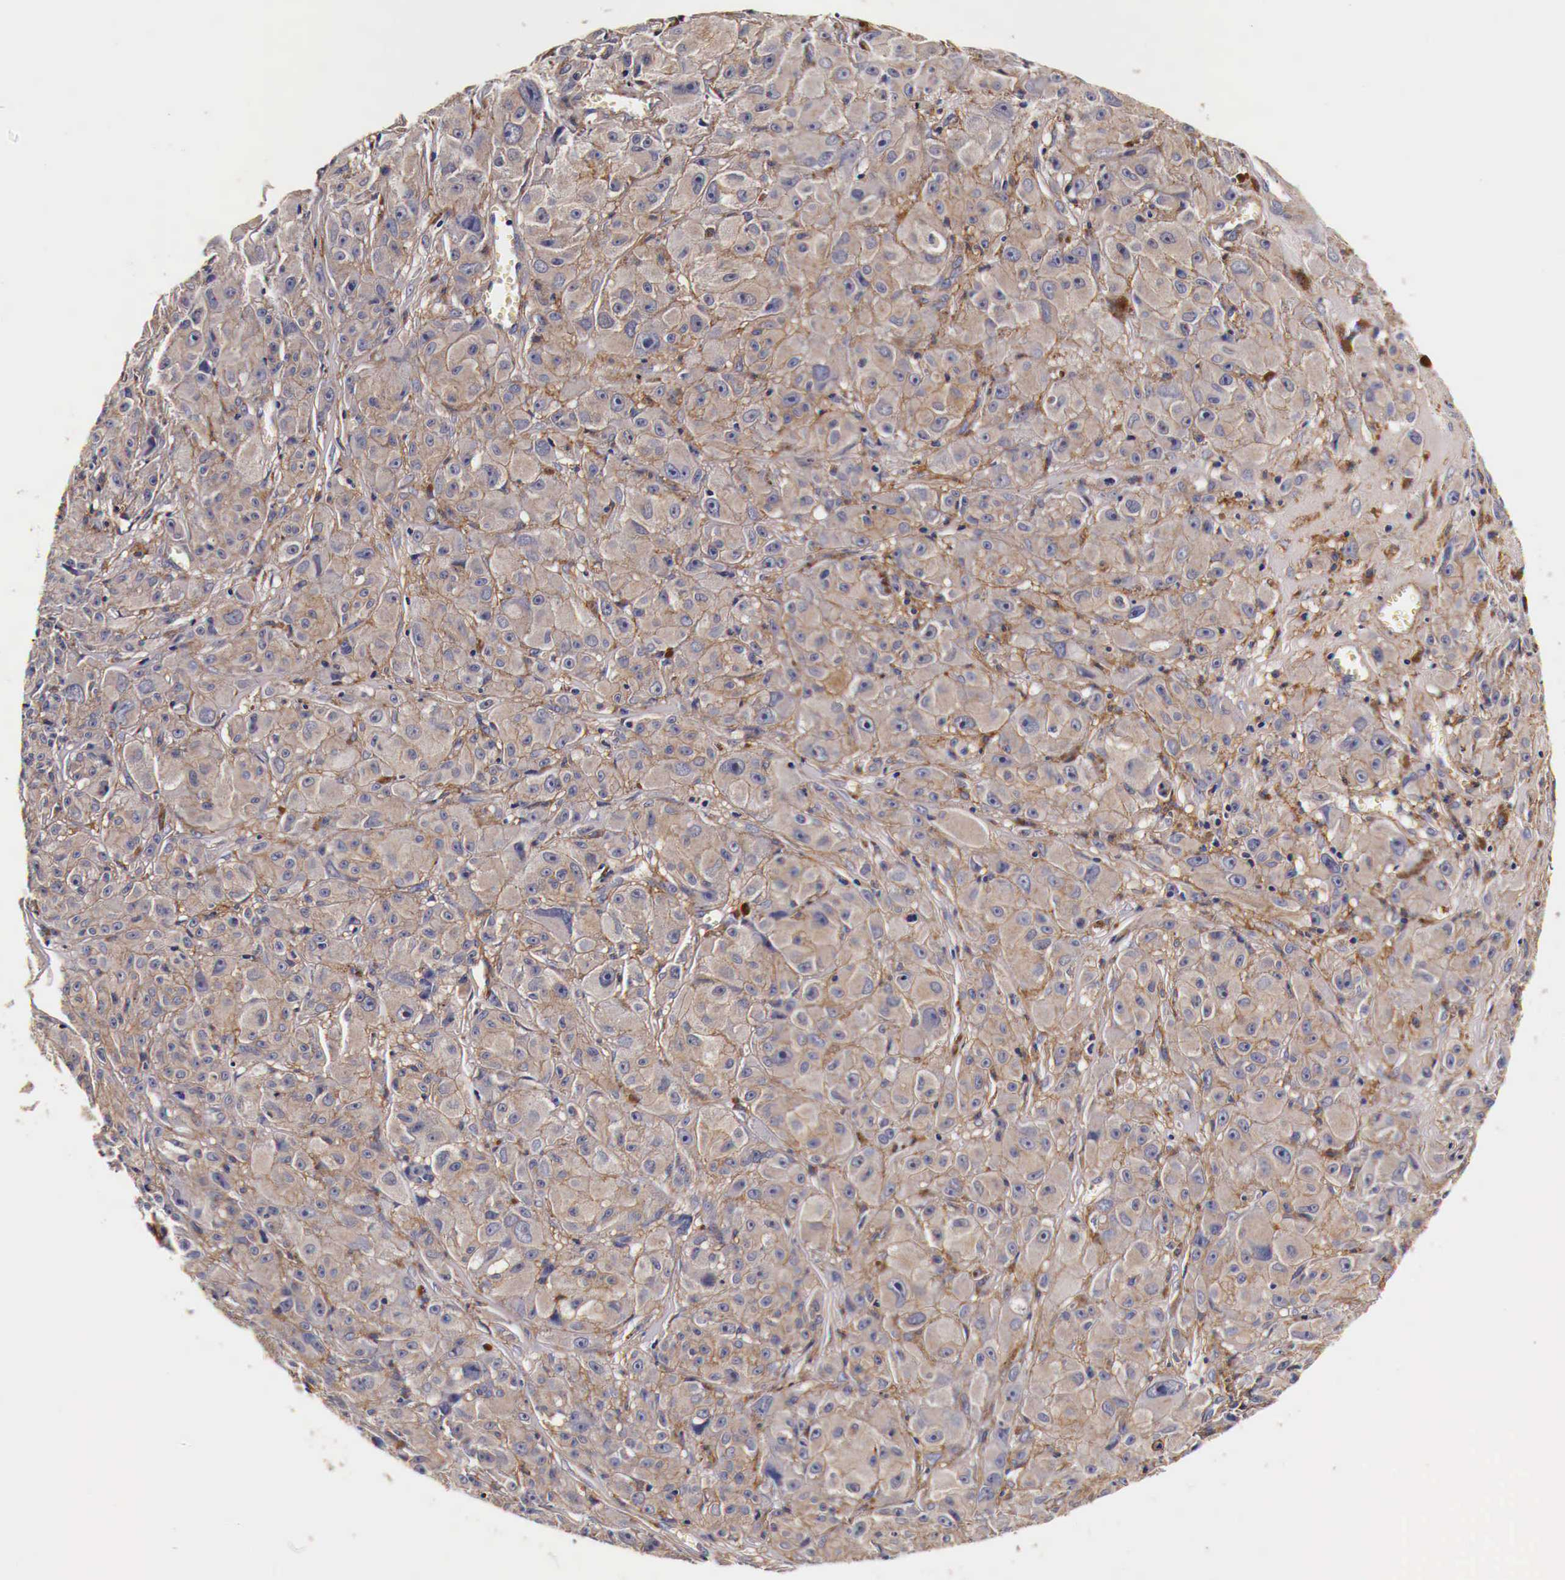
{"staining": {"intensity": "weak", "quantity": ">75%", "location": "cytoplasmic/membranous"}, "tissue": "melanoma", "cell_type": "Tumor cells", "image_type": "cancer", "snomed": [{"axis": "morphology", "description": "Malignant melanoma, NOS"}, {"axis": "topography", "description": "Skin"}], "caption": "An immunohistochemistry histopathology image of tumor tissue is shown. Protein staining in brown labels weak cytoplasmic/membranous positivity in malignant melanoma within tumor cells. The protein is shown in brown color, while the nuclei are stained blue.", "gene": "RP2", "patient": {"sex": "male", "age": 56}}